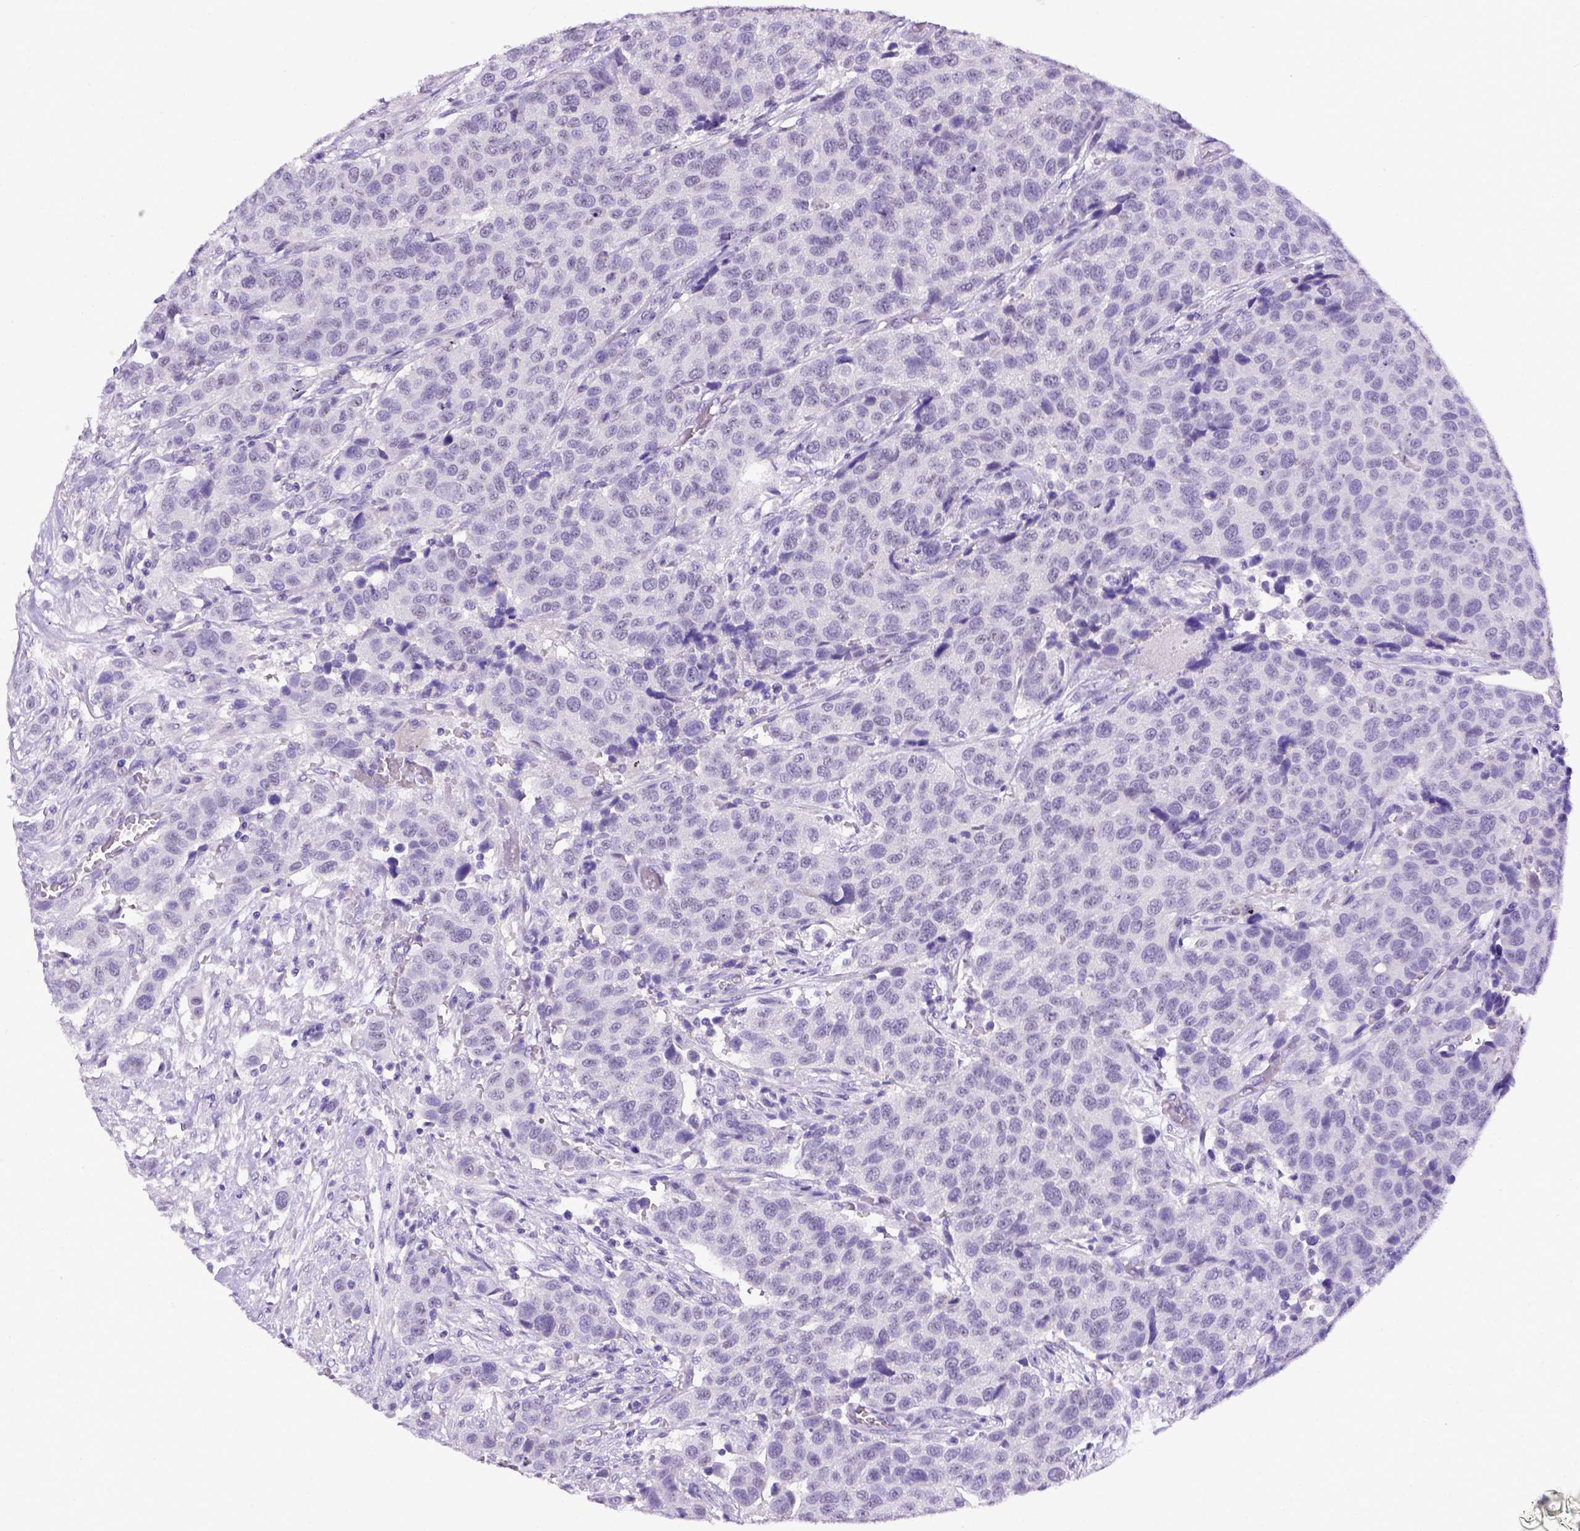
{"staining": {"intensity": "negative", "quantity": "none", "location": "none"}, "tissue": "urothelial cancer", "cell_type": "Tumor cells", "image_type": "cancer", "snomed": [{"axis": "morphology", "description": "Urothelial carcinoma, High grade"}, {"axis": "topography", "description": "Urinary bladder"}], "caption": "Immunohistochemical staining of urothelial cancer demonstrates no significant expression in tumor cells.", "gene": "ESR1", "patient": {"sex": "female", "age": 58}}